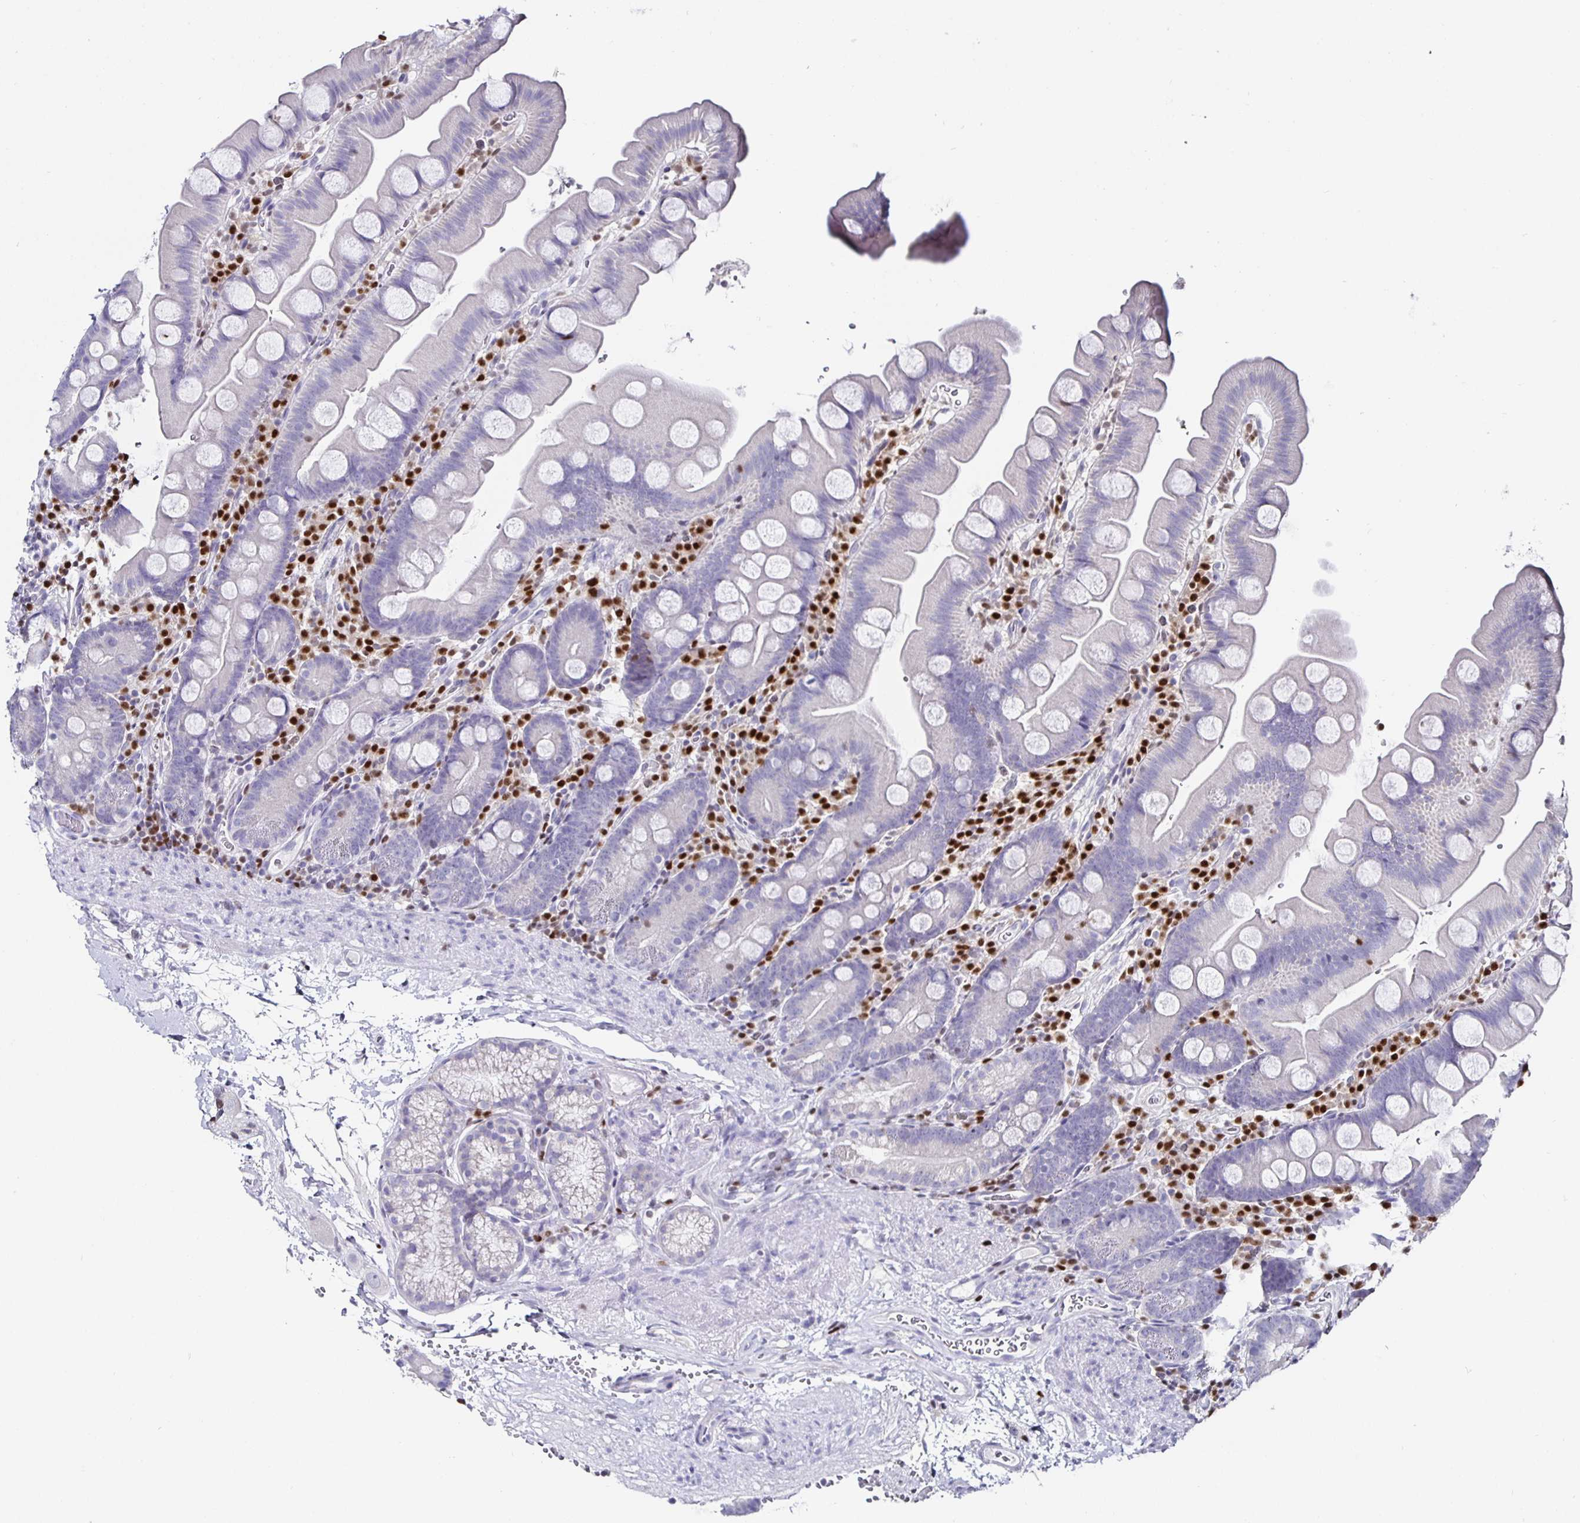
{"staining": {"intensity": "negative", "quantity": "none", "location": "none"}, "tissue": "small intestine", "cell_type": "Glandular cells", "image_type": "normal", "snomed": [{"axis": "morphology", "description": "Normal tissue, NOS"}, {"axis": "topography", "description": "Small intestine"}], "caption": "Immunohistochemical staining of unremarkable human small intestine demonstrates no significant staining in glandular cells. The staining is performed using DAB (3,3'-diaminobenzidine) brown chromogen with nuclei counter-stained in using hematoxylin.", "gene": "RUNX2", "patient": {"sex": "female", "age": 68}}